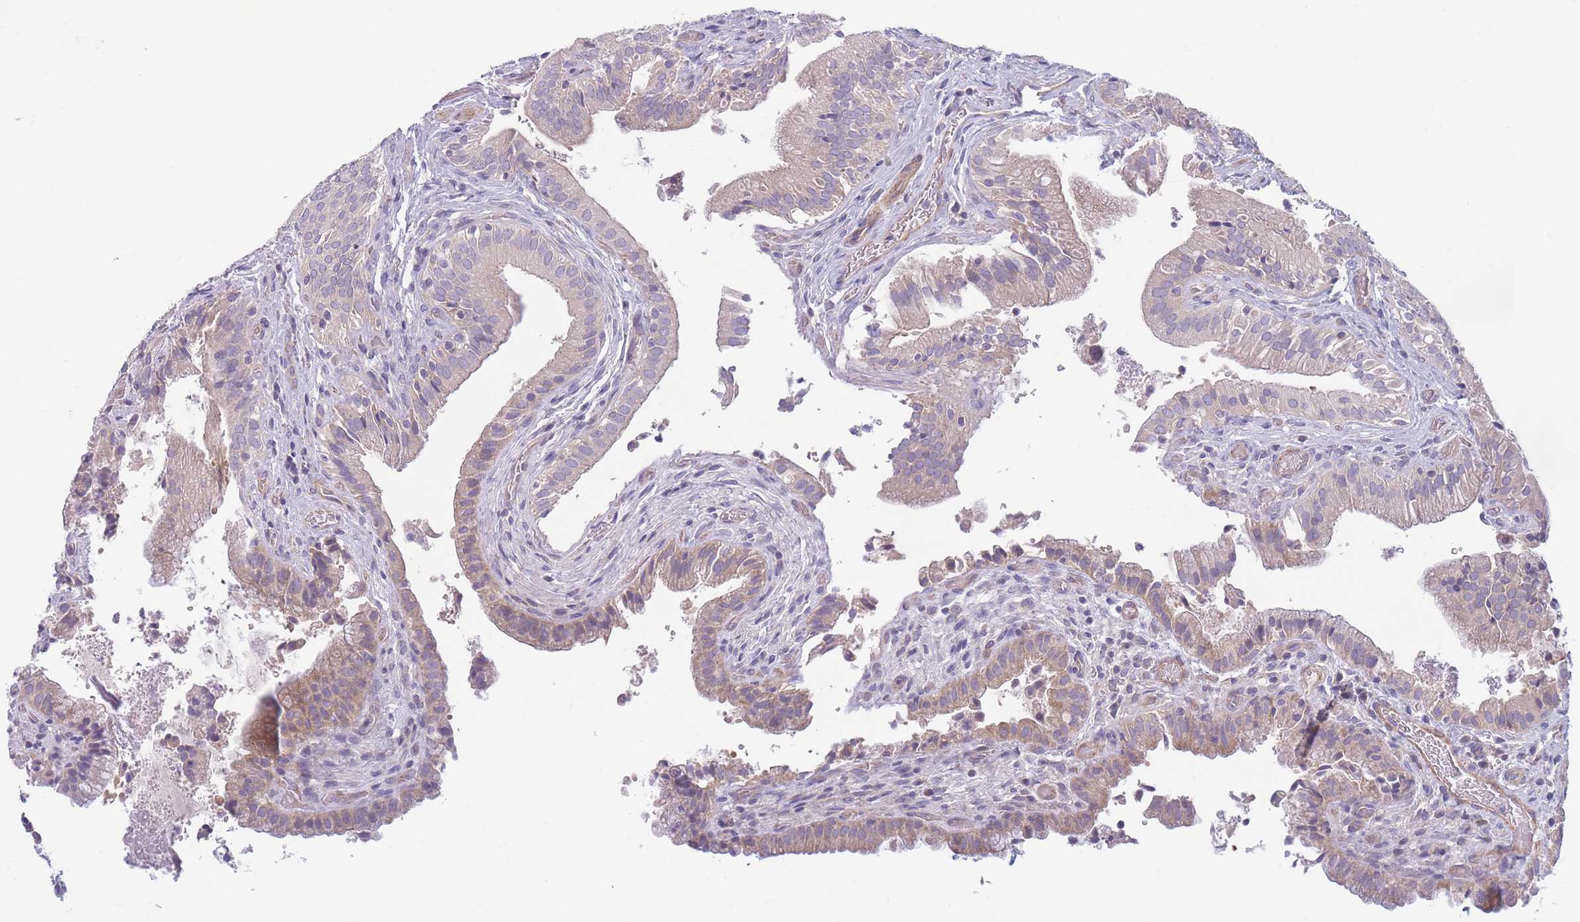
{"staining": {"intensity": "weak", "quantity": "25%-75%", "location": "cytoplasmic/membranous"}, "tissue": "gallbladder", "cell_type": "Glandular cells", "image_type": "normal", "snomed": [{"axis": "morphology", "description": "Normal tissue, NOS"}, {"axis": "topography", "description": "Gallbladder"}], "caption": "Immunohistochemistry micrograph of unremarkable gallbladder stained for a protein (brown), which reveals low levels of weak cytoplasmic/membranous positivity in approximately 25%-75% of glandular cells.", "gene": "PNPLA5", "patient": {"sex": "male", "age": 24}}